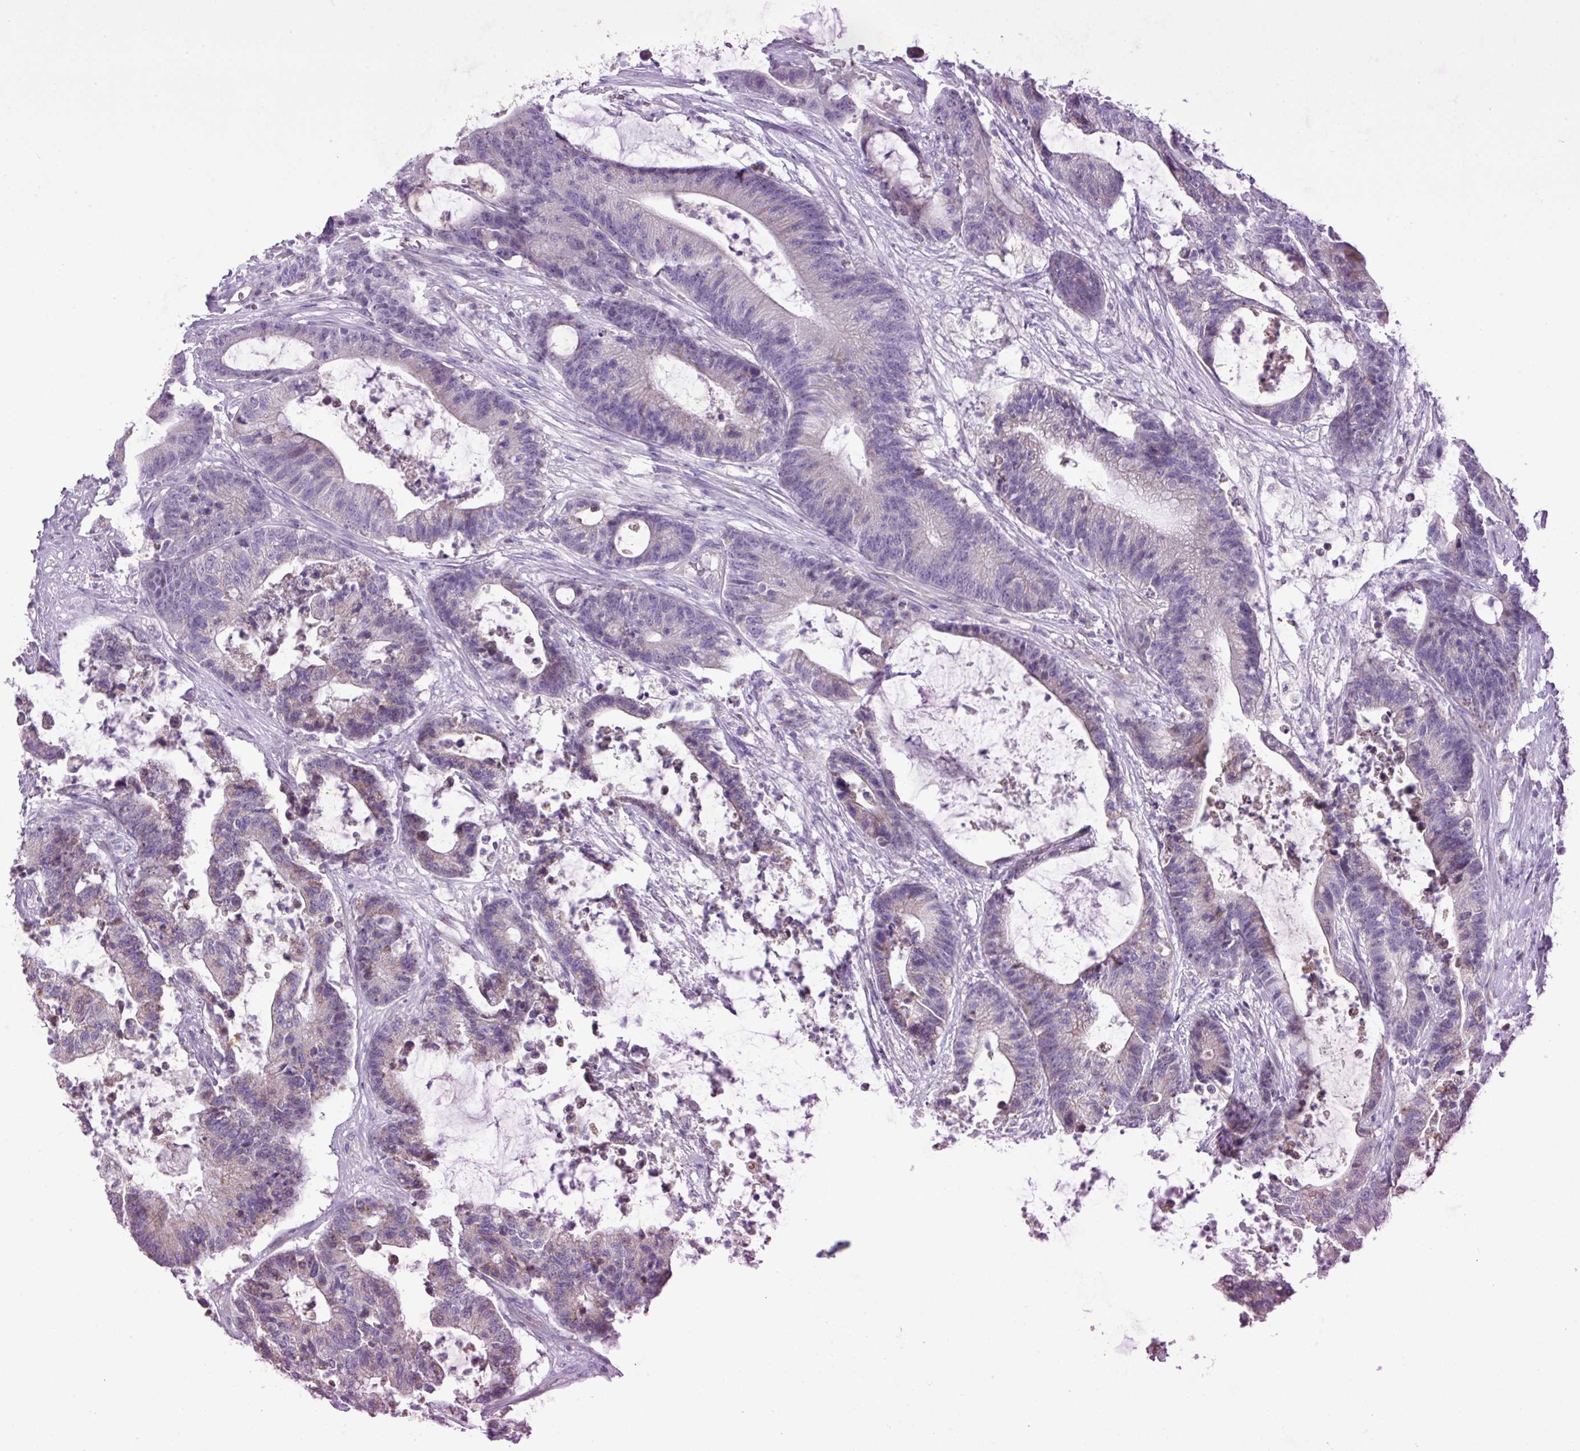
{"staining": {"intensity": "negative", "quantity": "none", "location": "none"}, "tissue": "colorectal cancer", "cell_type": "Tumor cells", "image_type": "cancer", "snomed": [{"axis": "morphology", "description": "Adenocarcinoma, NOS"}, {"axis": "topography", "description": "Colon"}], "caption": "Immunohistochemistry (IHC) of colorectal cancer demonstrates no positivity in tumor cells. (DAB (3,3'-diaminobenzidine) IHC visualized using brightfield microscopy, high magnification).", "gene": "MT-ND4", "patient": {"sex": "female", "age": 84}}